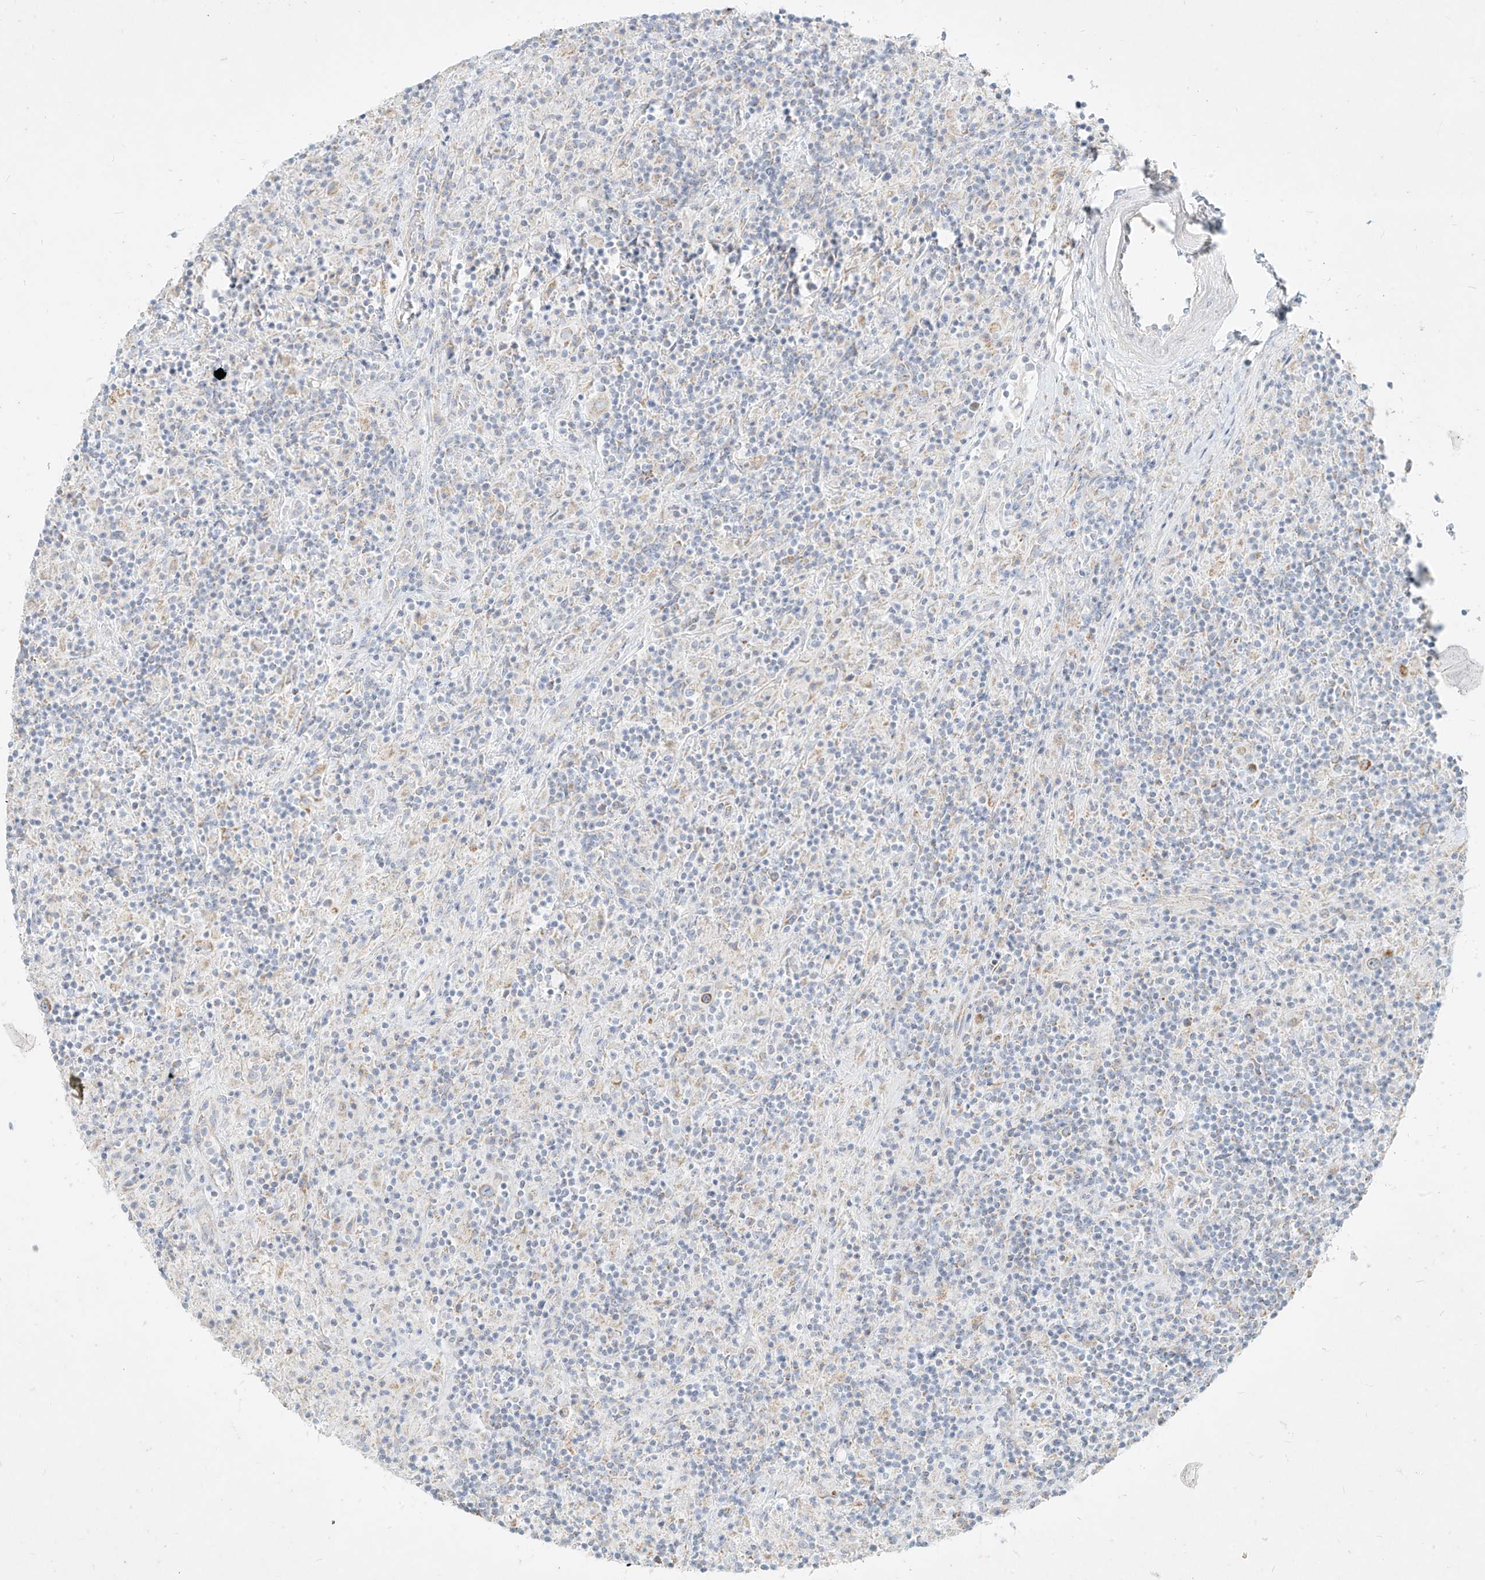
{"staining": {"intensity": "weak", "quantity": "25%-75%", "location": "cytoplasmic/membranous"}, "tissue": "lymphoma", "cell_type": "Tumor cells", "image_type": "cancer", "snomed": [{"axis": "morphology", "description": "Hodgkin's disease, NOS"}, {"axis": "topography", "description": "Lymph node"}], "caption": "High-power microscopy captured an IHC image of lymphoma, revealing weak cytoplasmic/membranous positivity in about 25%-75% of tumor cells.", "gene": "MTX2", "patient": {"sex": "male", "age": 70}}